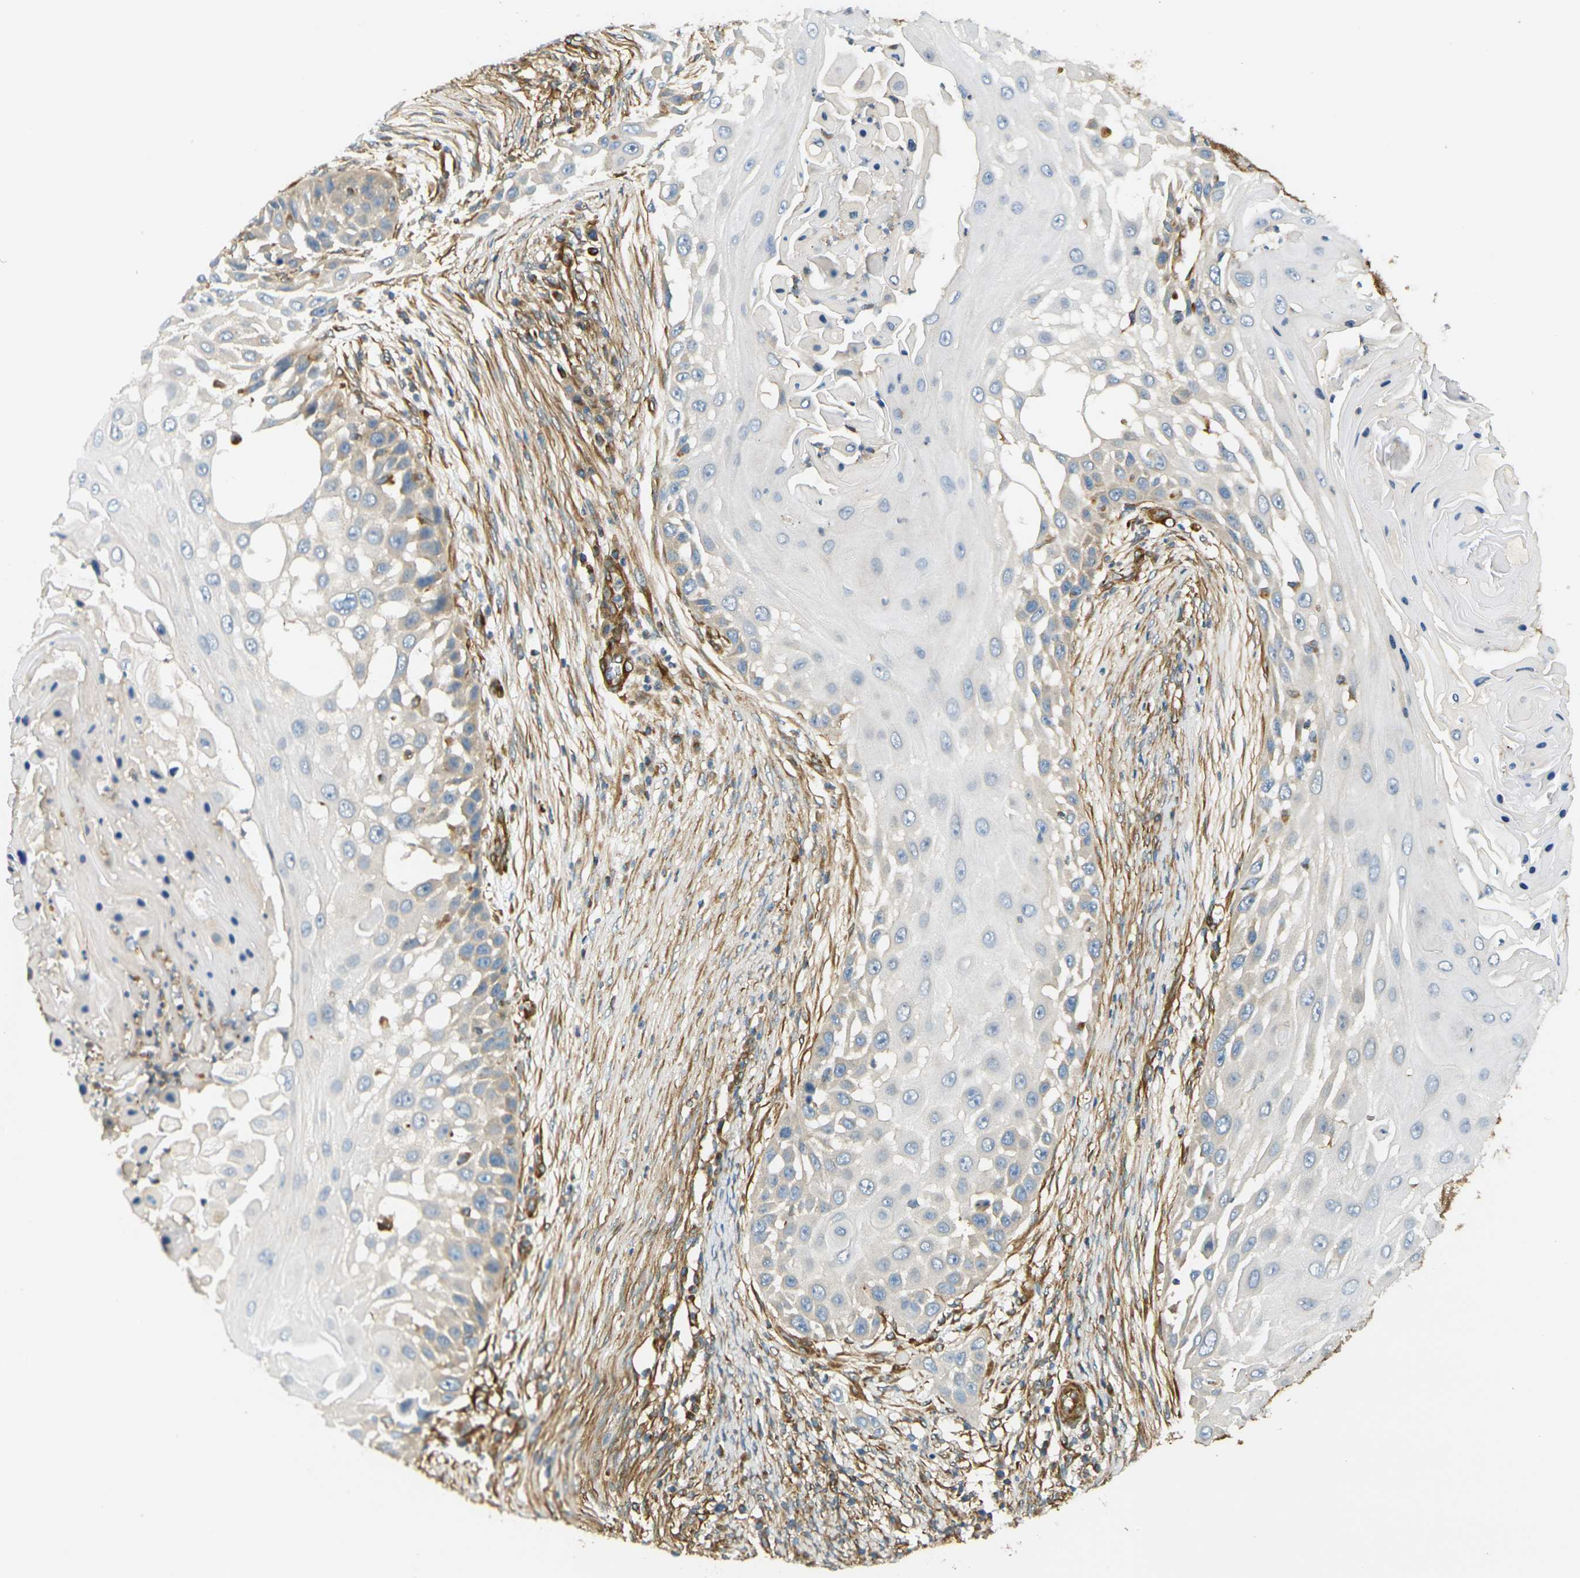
{"staining": {"intensity": "negative", "quantity": "none", "location": "none"}, "tissue": "skin cancer", "cell_type": "Tumor cells", "image_type": "cancer", "snomed": [{"axis": "morphology", "description": "Squamous cell carcinoma, NOS"}, {"axis": "topography", "description": "Skin"}], "caption": "The IHC micrograph has no significant expression in tumor cells of squamous cell carcinoma (skin) tissue.", "gene": "CYTH3", "patient": {"sex": "female", "age": 44}}